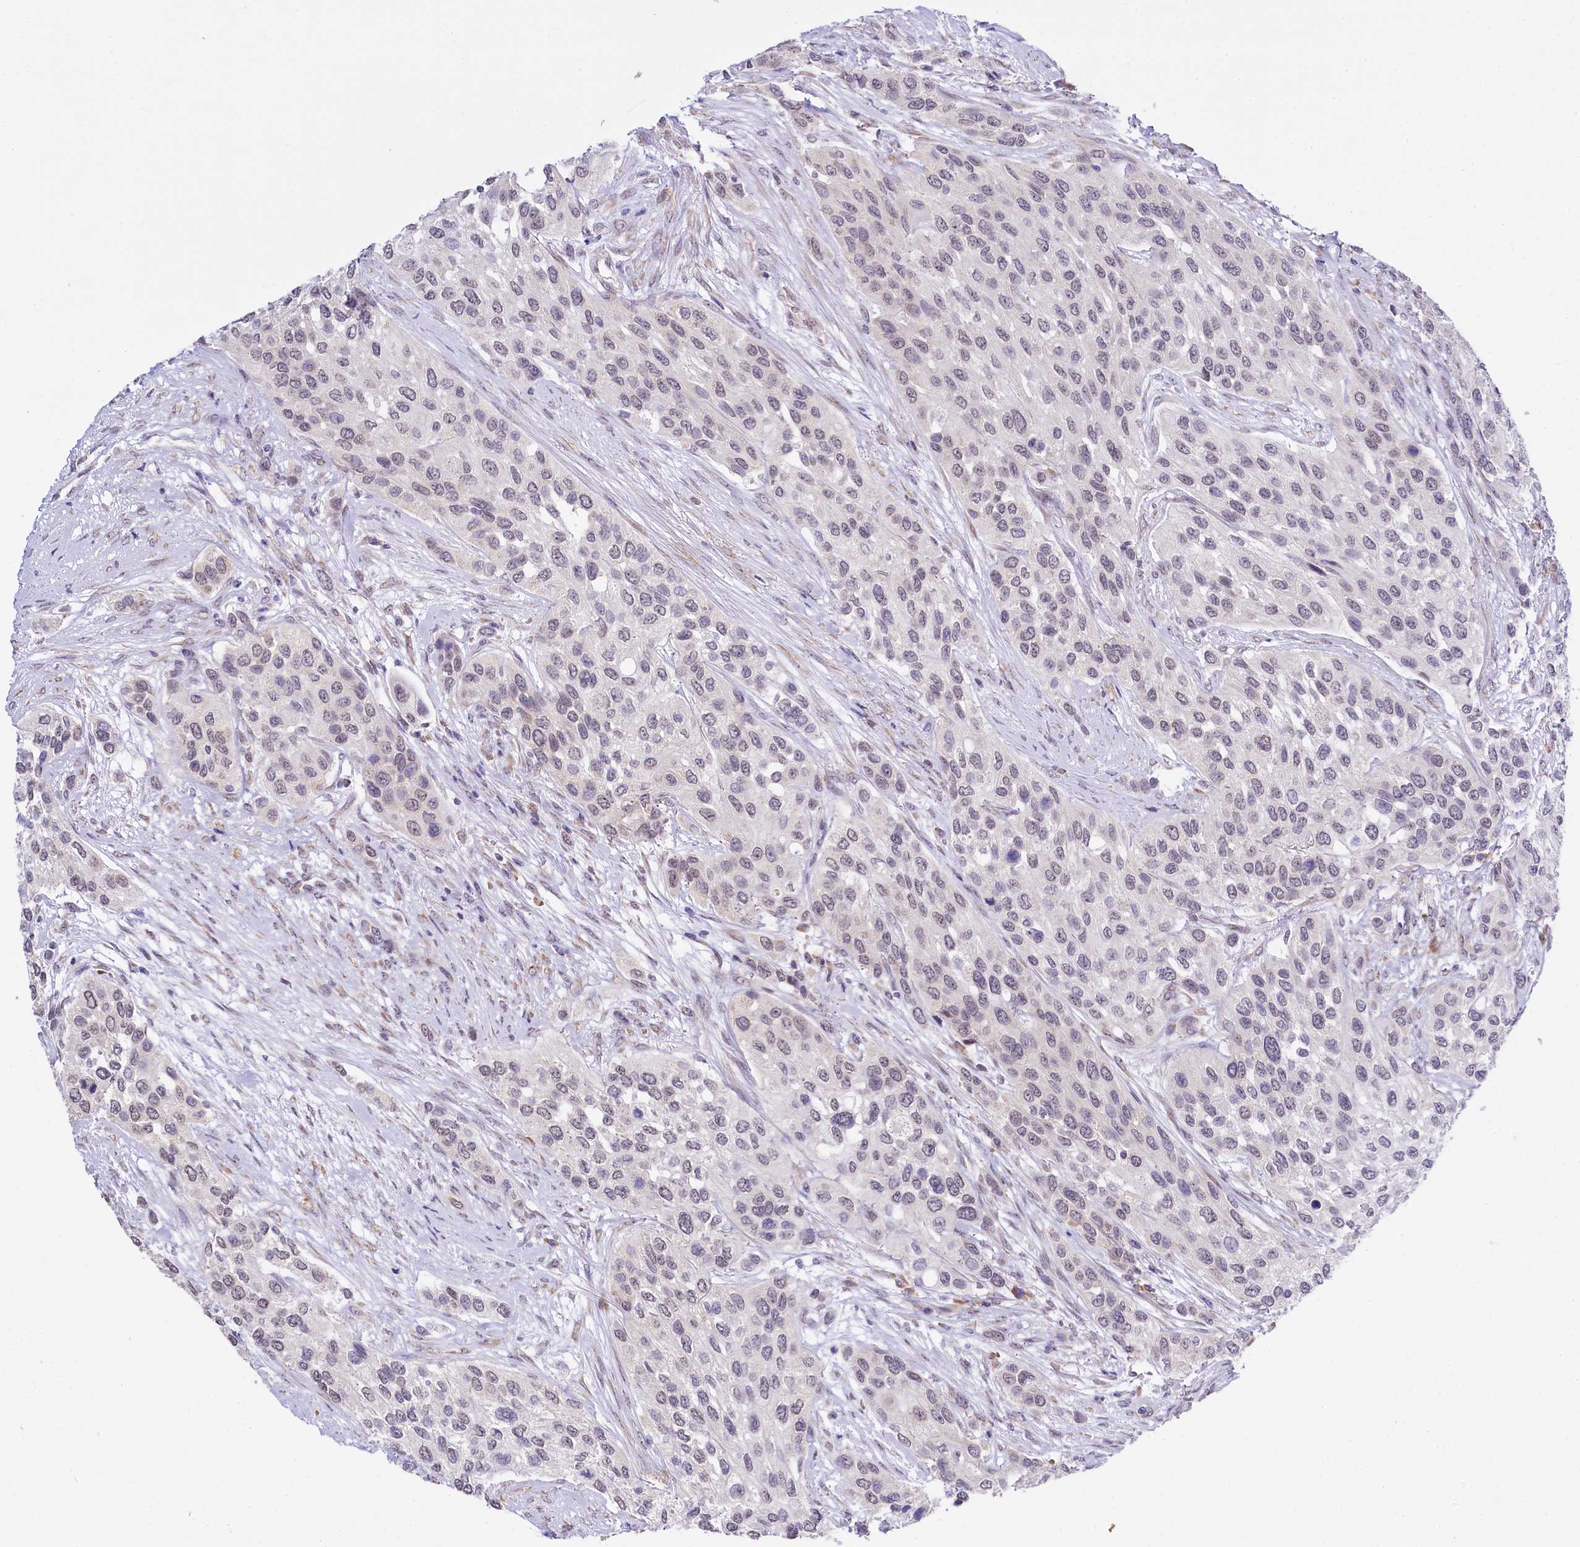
{"staining": {"intensity": "weak", "quantity": "<25%", "location": "nuclear"}, "tissue": "urothelial cancer", "cell_type": "Tumor cells", "image_type": "cancer", "snomed": [{"axis": "morphology", "description": "Normal tissue, NOS"}, {"axis": "morphology", "description": "Urothelial carcinoma, High grade"}, {"axis": "topography", "description": "Vascular tissue"}, {"axis": "topography", "description": "Urinary bladder"}], "caption": "Immunohistochemical staining of human urothelial carcinoma (high-grade) reveals no significant staining in tumor cells.", "gene": "SPATS2", "patient": {"sex": "female", "age": 56}}